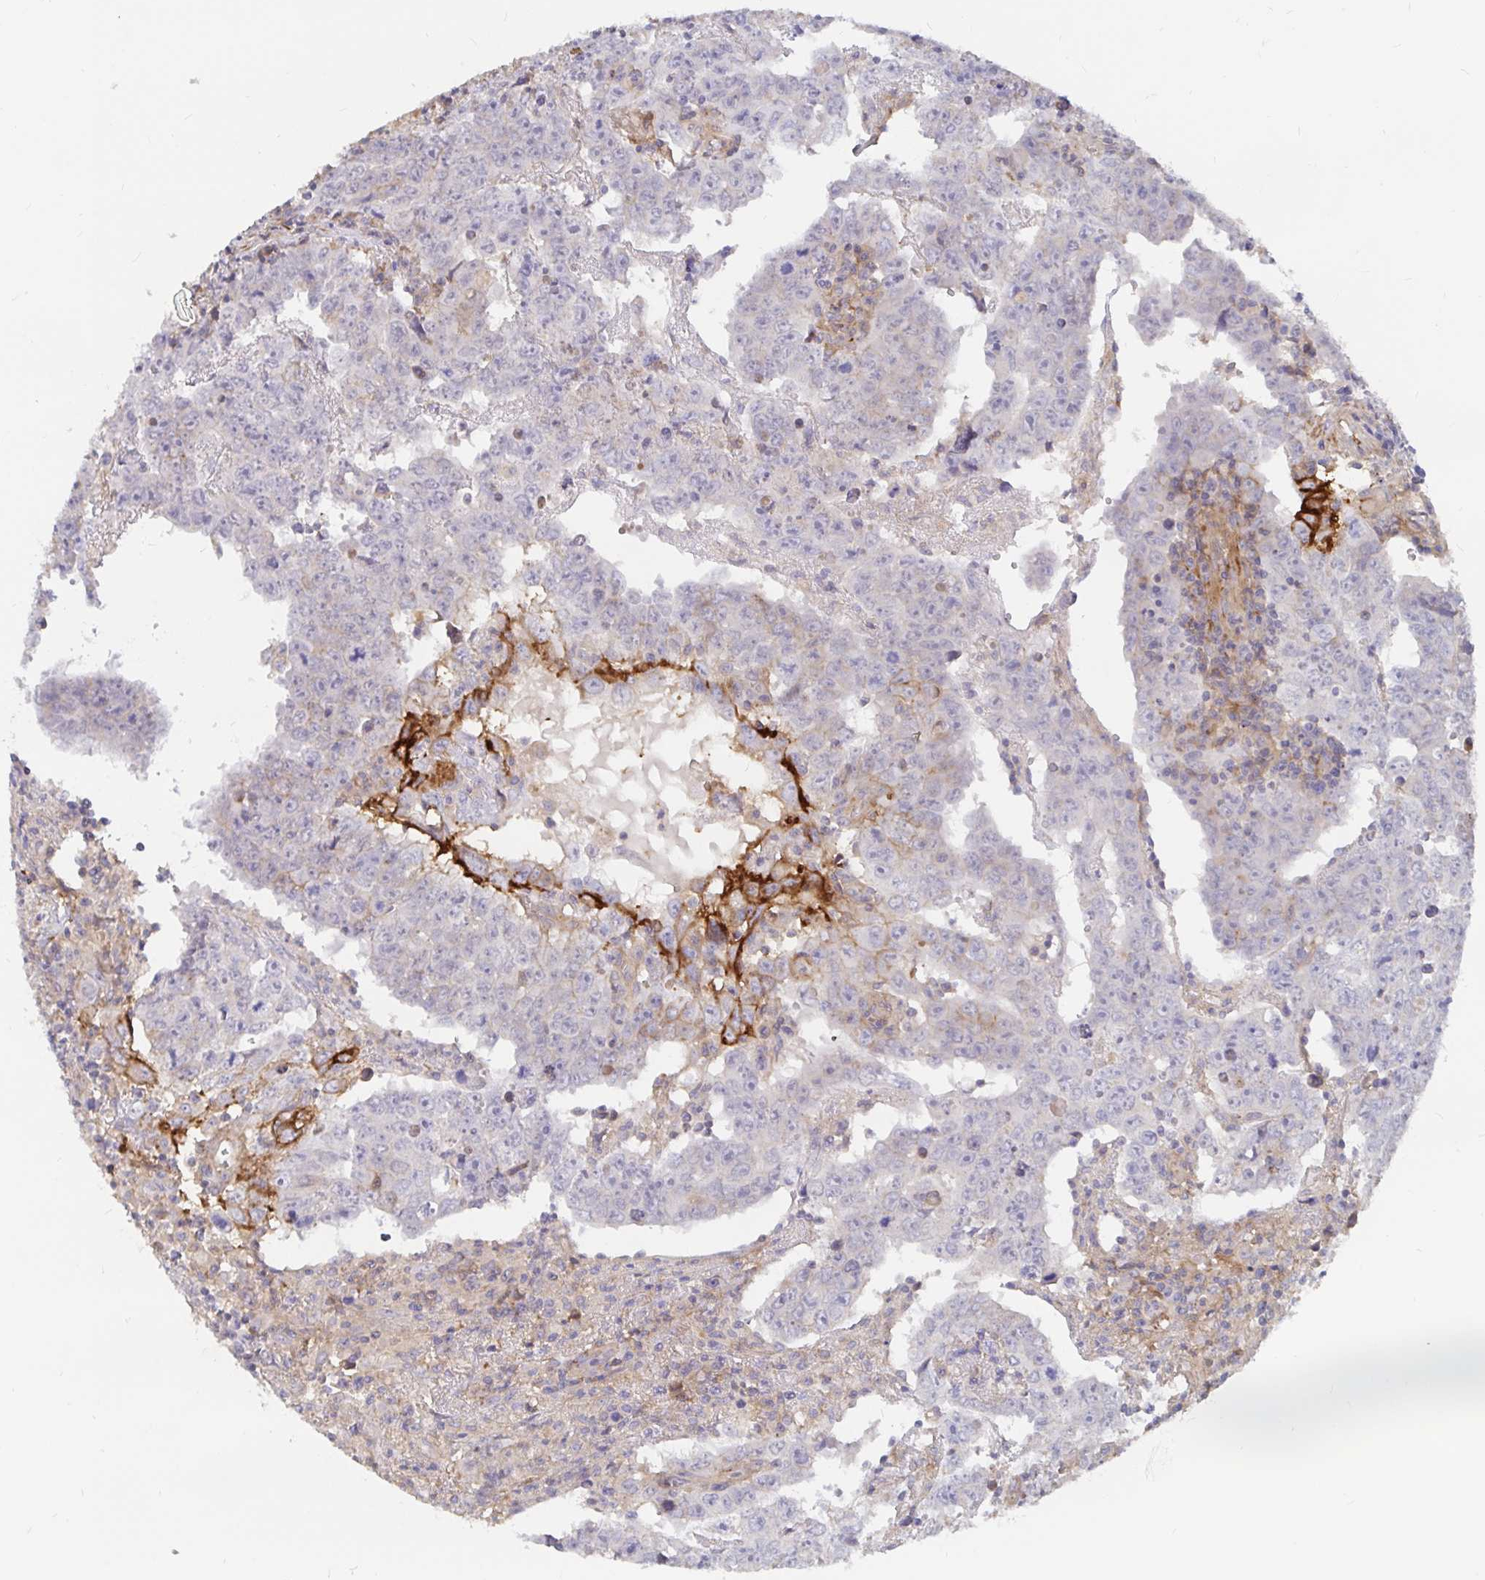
{"staining": {"intensity": "negative", "quantity": "none", "location": "none"}, "tissue": "testis cancer", "cell_type": "Tumor cells", "image_type": "cancer", "snomed": [{"axis": "morphology", "description": "Carcinoma, Embryonal, NOS"}, {"axis": "topography", "description": "Testis"}], "caption": "There is no significant expression in tumor cells of testis cancer.", "gene": "KCTD19", "patient": {"sex": "male", "age": 22}}